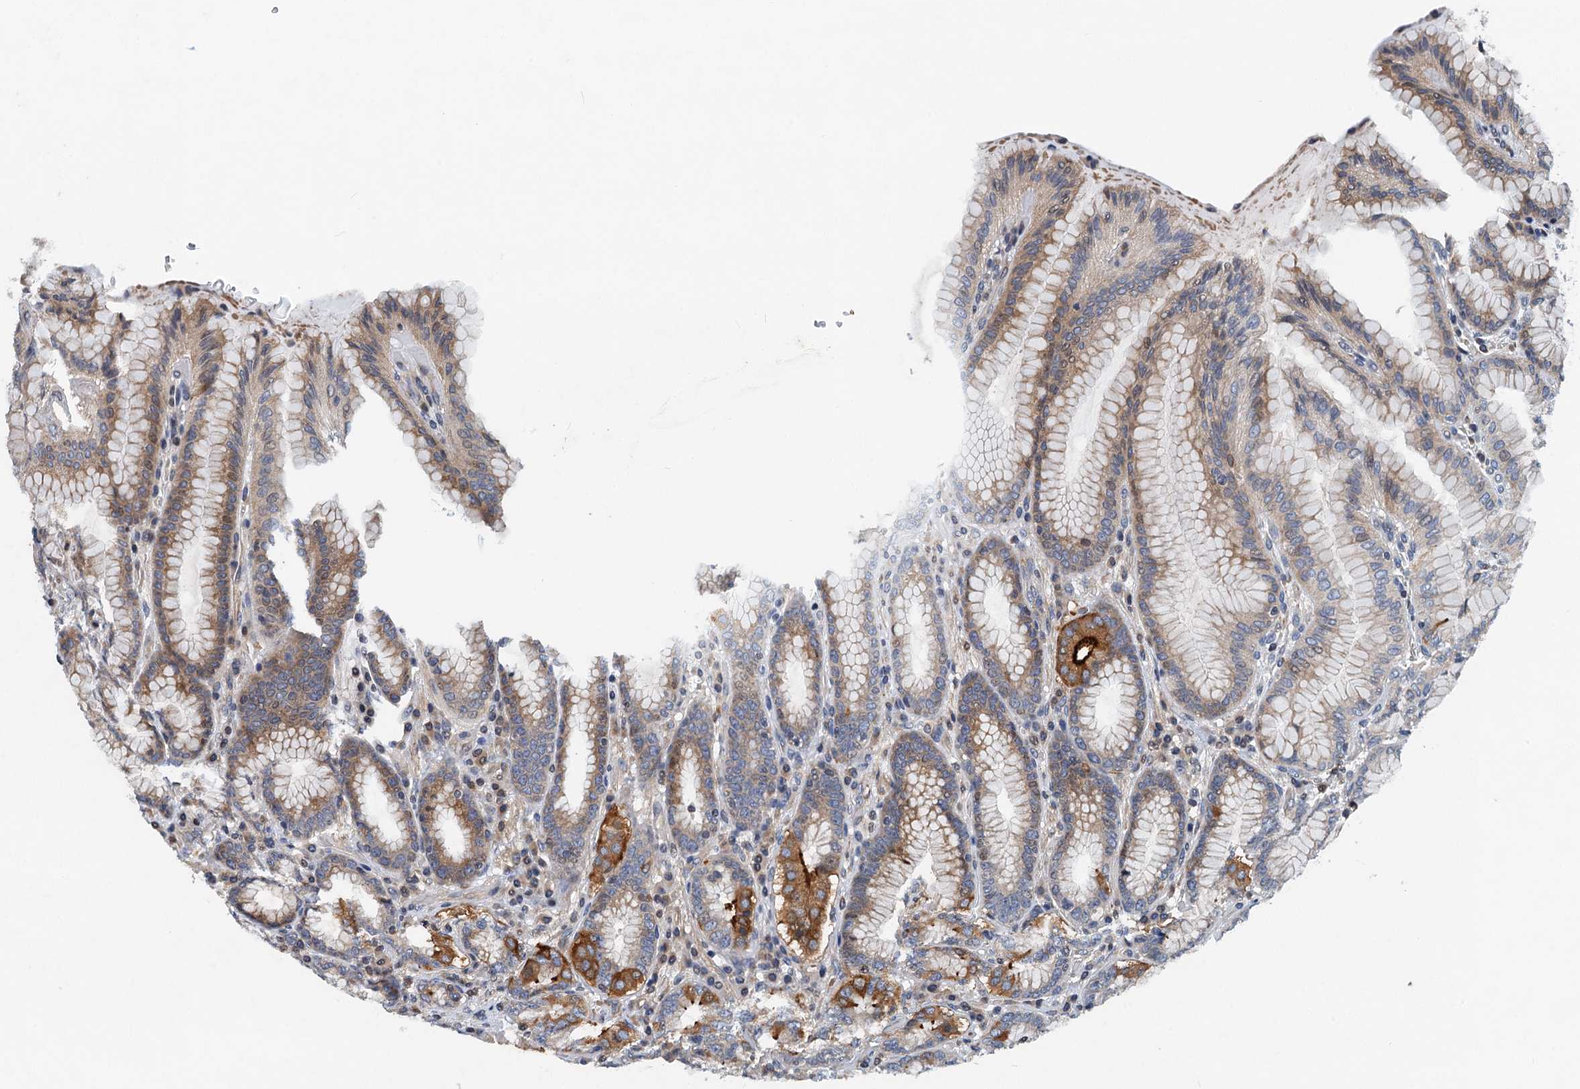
{"staining": {"intensity": "moderate", "quantity": "25%-75%", "location": "cytoplasmic/membranous"}, "tissue": "stomach", "cell_type": "Glandular cells", "image_type": "normal", "snomed": [{"axis": "morphology", "description": "Normal tissue, NOS"}, {"axis": "topography", "description": "Stomach, upper"}, {"axis": "topography", "description": "Stomach, lower"}], "caption": "Immunohistochemical staining of unremarkable human stomach reveals moderate cytoplasmic/membranous protein staining in about 25%-75% of glandular cells. The staining was performed using DAB (3,3'-diaminobenzidine) to visualize the protein expression in brown, while the nuclei were stained in blue with hematoxylin (Magnification: 20x).", "gene": "NBEA", "patient": {"sex": "female", "age": 76}}